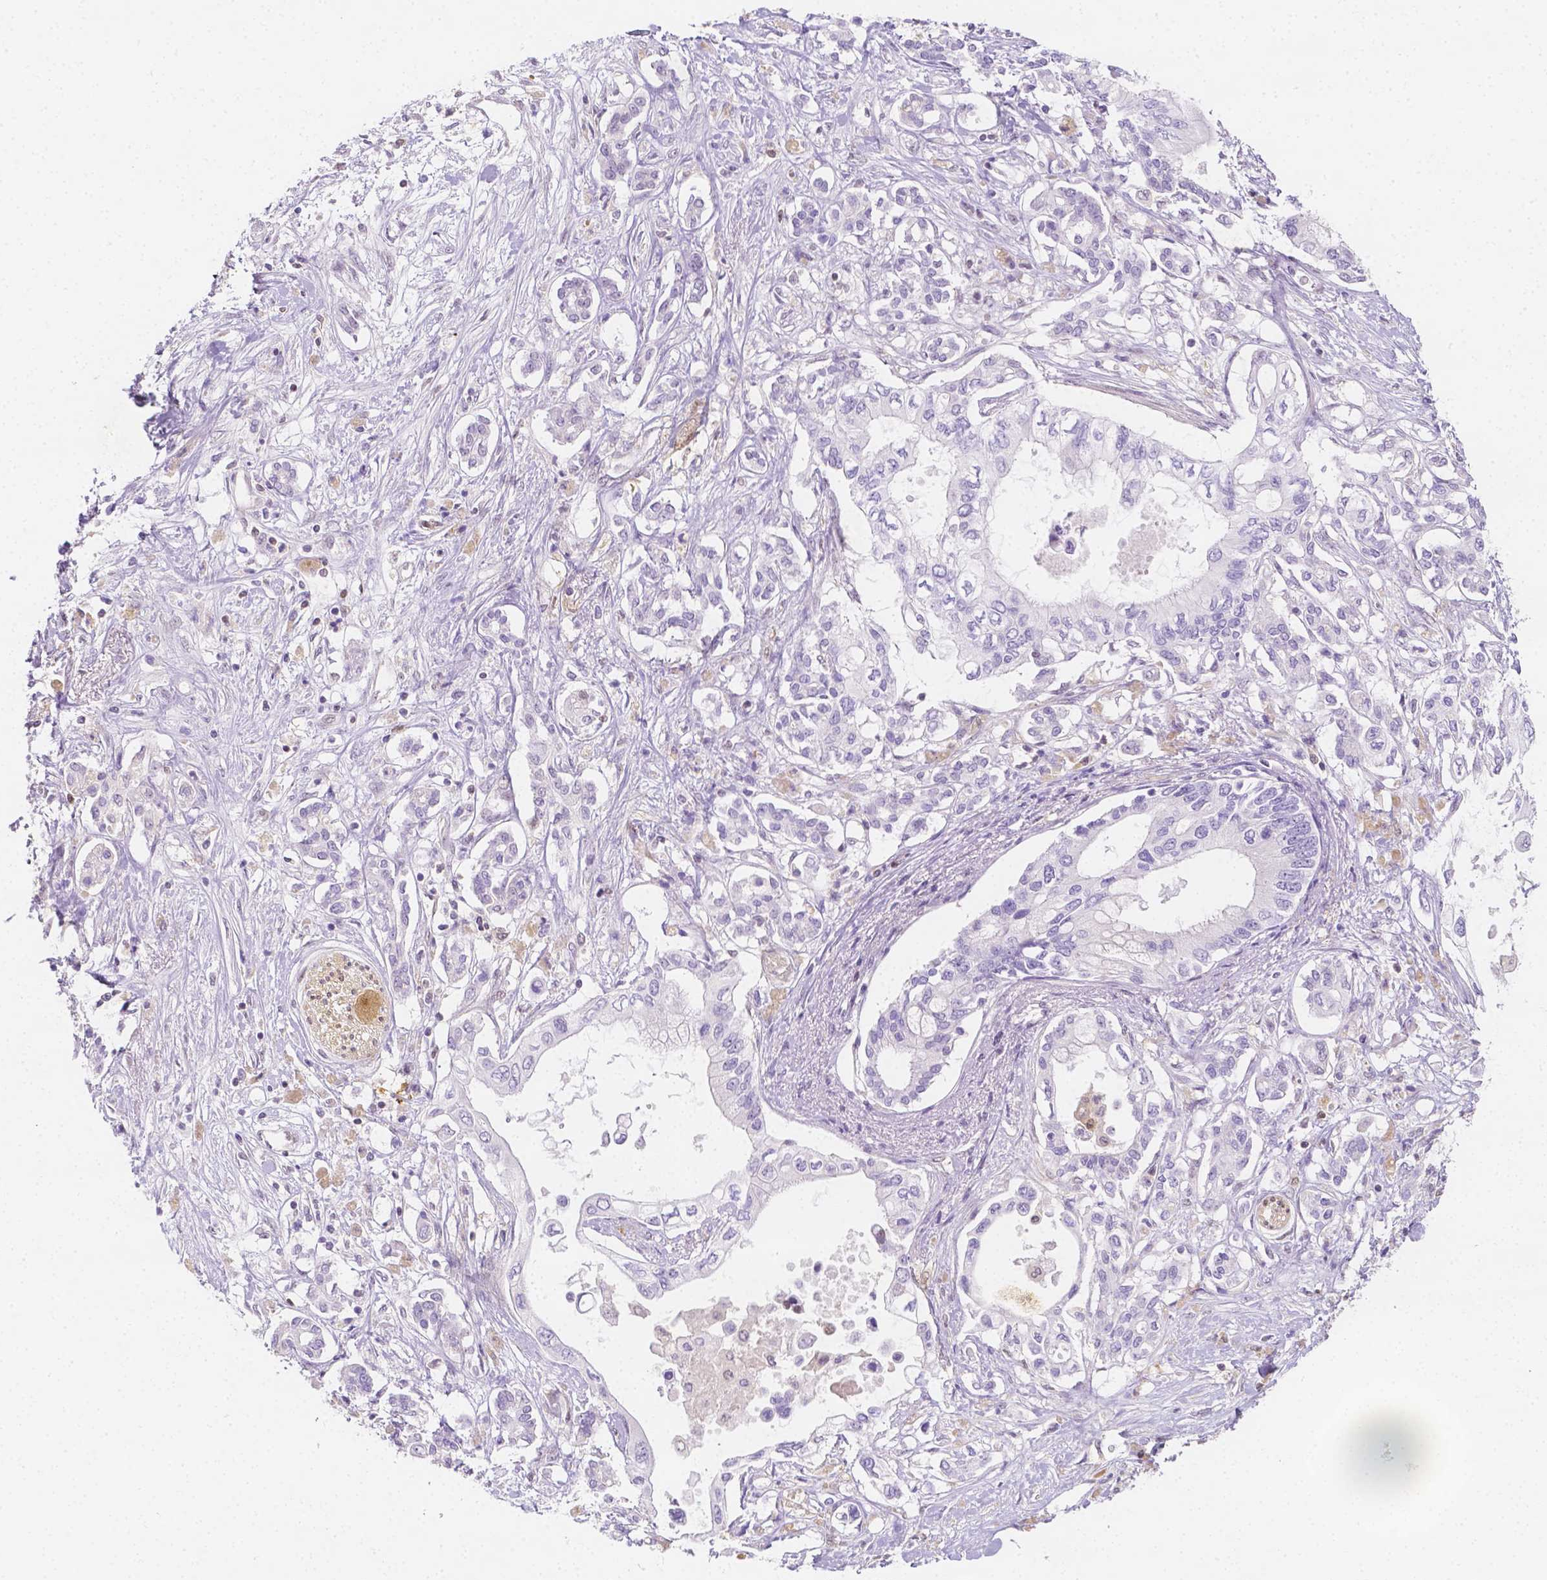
{"staining": {"intensity": "negative", "quantity": "none", "location": "none"}, "tissue": "pancreatic cancer", "cell_type": "Tumor cells", "image_type": "cancer", "snomed": [{"axis": "morphology", "description": "Adenocarcinoma, NOS"}, {"axis": "topography", "description": "Pancreas"}], "caption": "This is an immunohistochemistry photomicrograph of human pancreatic cancer. There is no positivity in tumor cells.", "gene": "SGTB", "patient": {"sex": "female", "age": 63}}